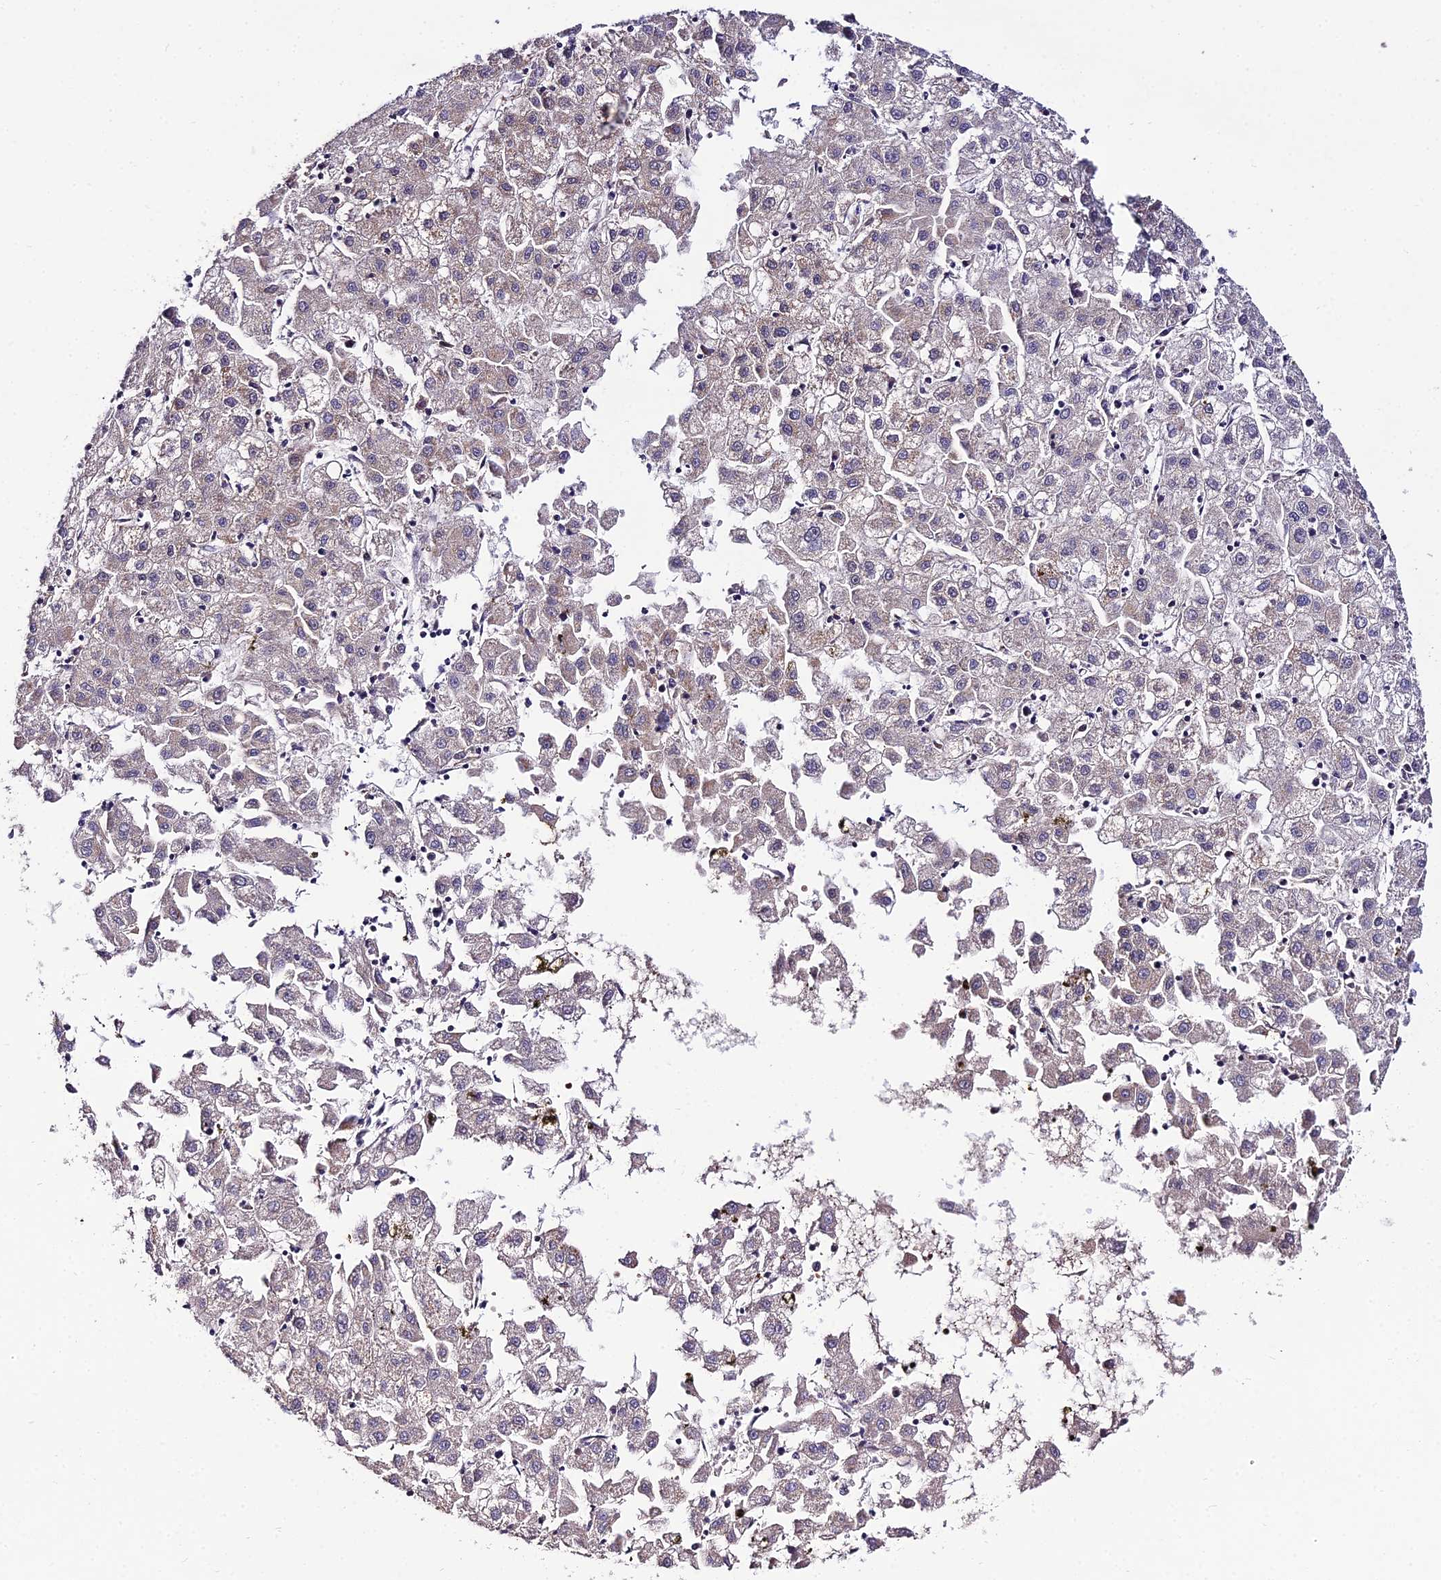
{"staining": {"intensity": "negative", "quantity": "none", "location": "none"}, "tissue": "liver cancer", "cell_type": "Tumor cells", "image_type": "cancer", "snomed": [{"axis": "morphology", "description": "Carcinoma, Hepatocellular, NOS"}, {"axis": "topography", "description": "Liver"}], "caption": "DAB (3,3'-diaminobenzidine) immunohistochemical staining of human liver cancer (hepatocellular carcinoma) reveals no significant expression in tumor cells. (Brightfield microscopy of DAB (3,3'-diaminobenzidine) IHC at high magnification).", "gene": "CIB3", "patient": {"sex": "male", "age": 72}}